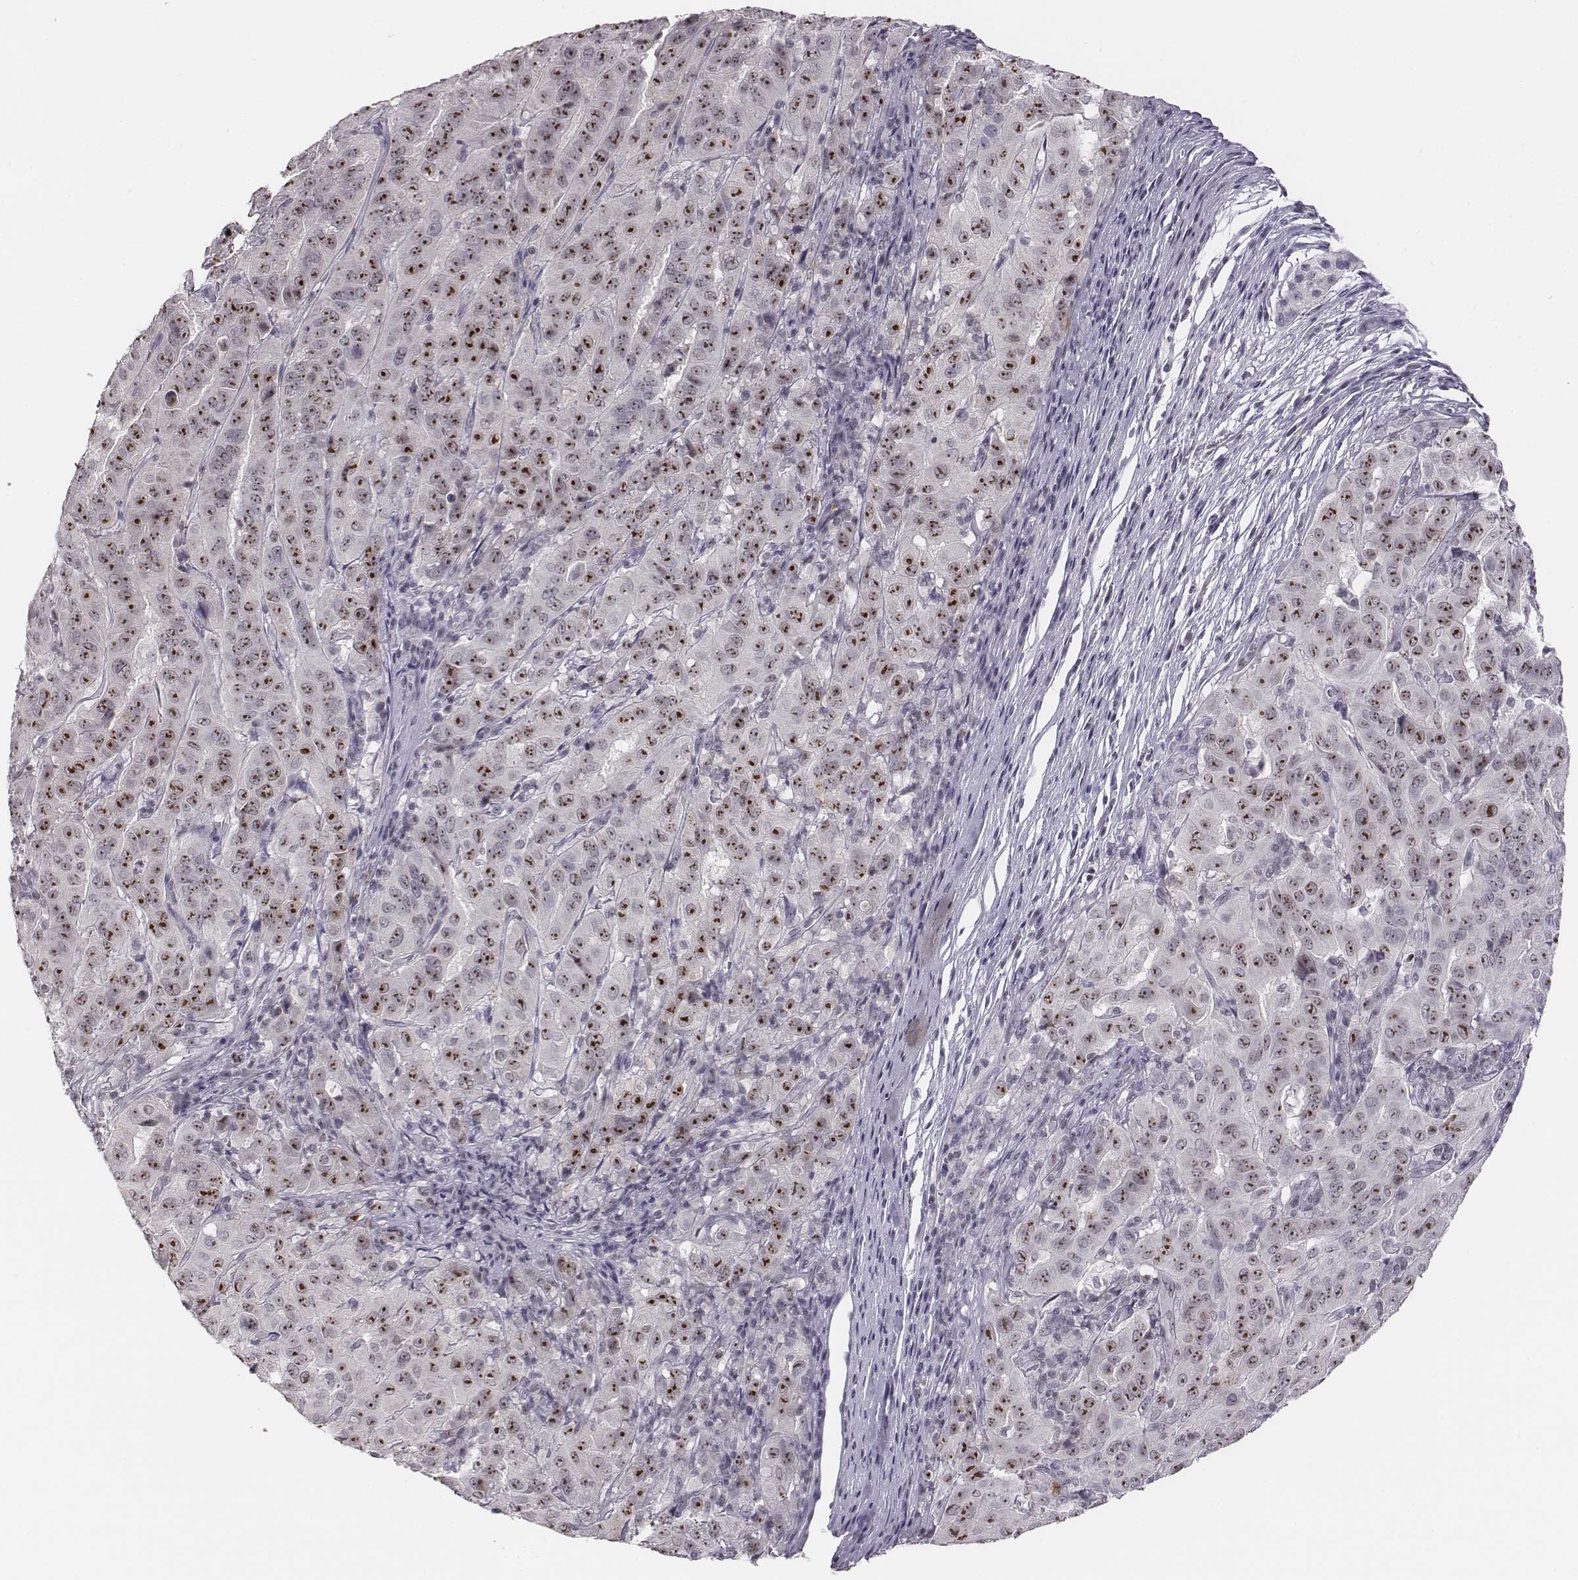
{"staining": {"intensity": "strong", "quantity": ">75%", "location": "nuclear"}, "tissue": "pancreatic cancer", "cell_type": "Tumor cells", "image_type": "cancer", "snomed": [{"axis": "morphology", "description": "Adenocarcinoma, NOS"}, {"axis": "topography", "description": "Pancreas"}], "caption": "Adenocarcinoma (pancreatic) stained for a protein (brown) displays strong nuclear positive expression in approximately >75% of tumor cells.", "gene": "NIFK", "patient": {"sex": "male", "age": 63}}